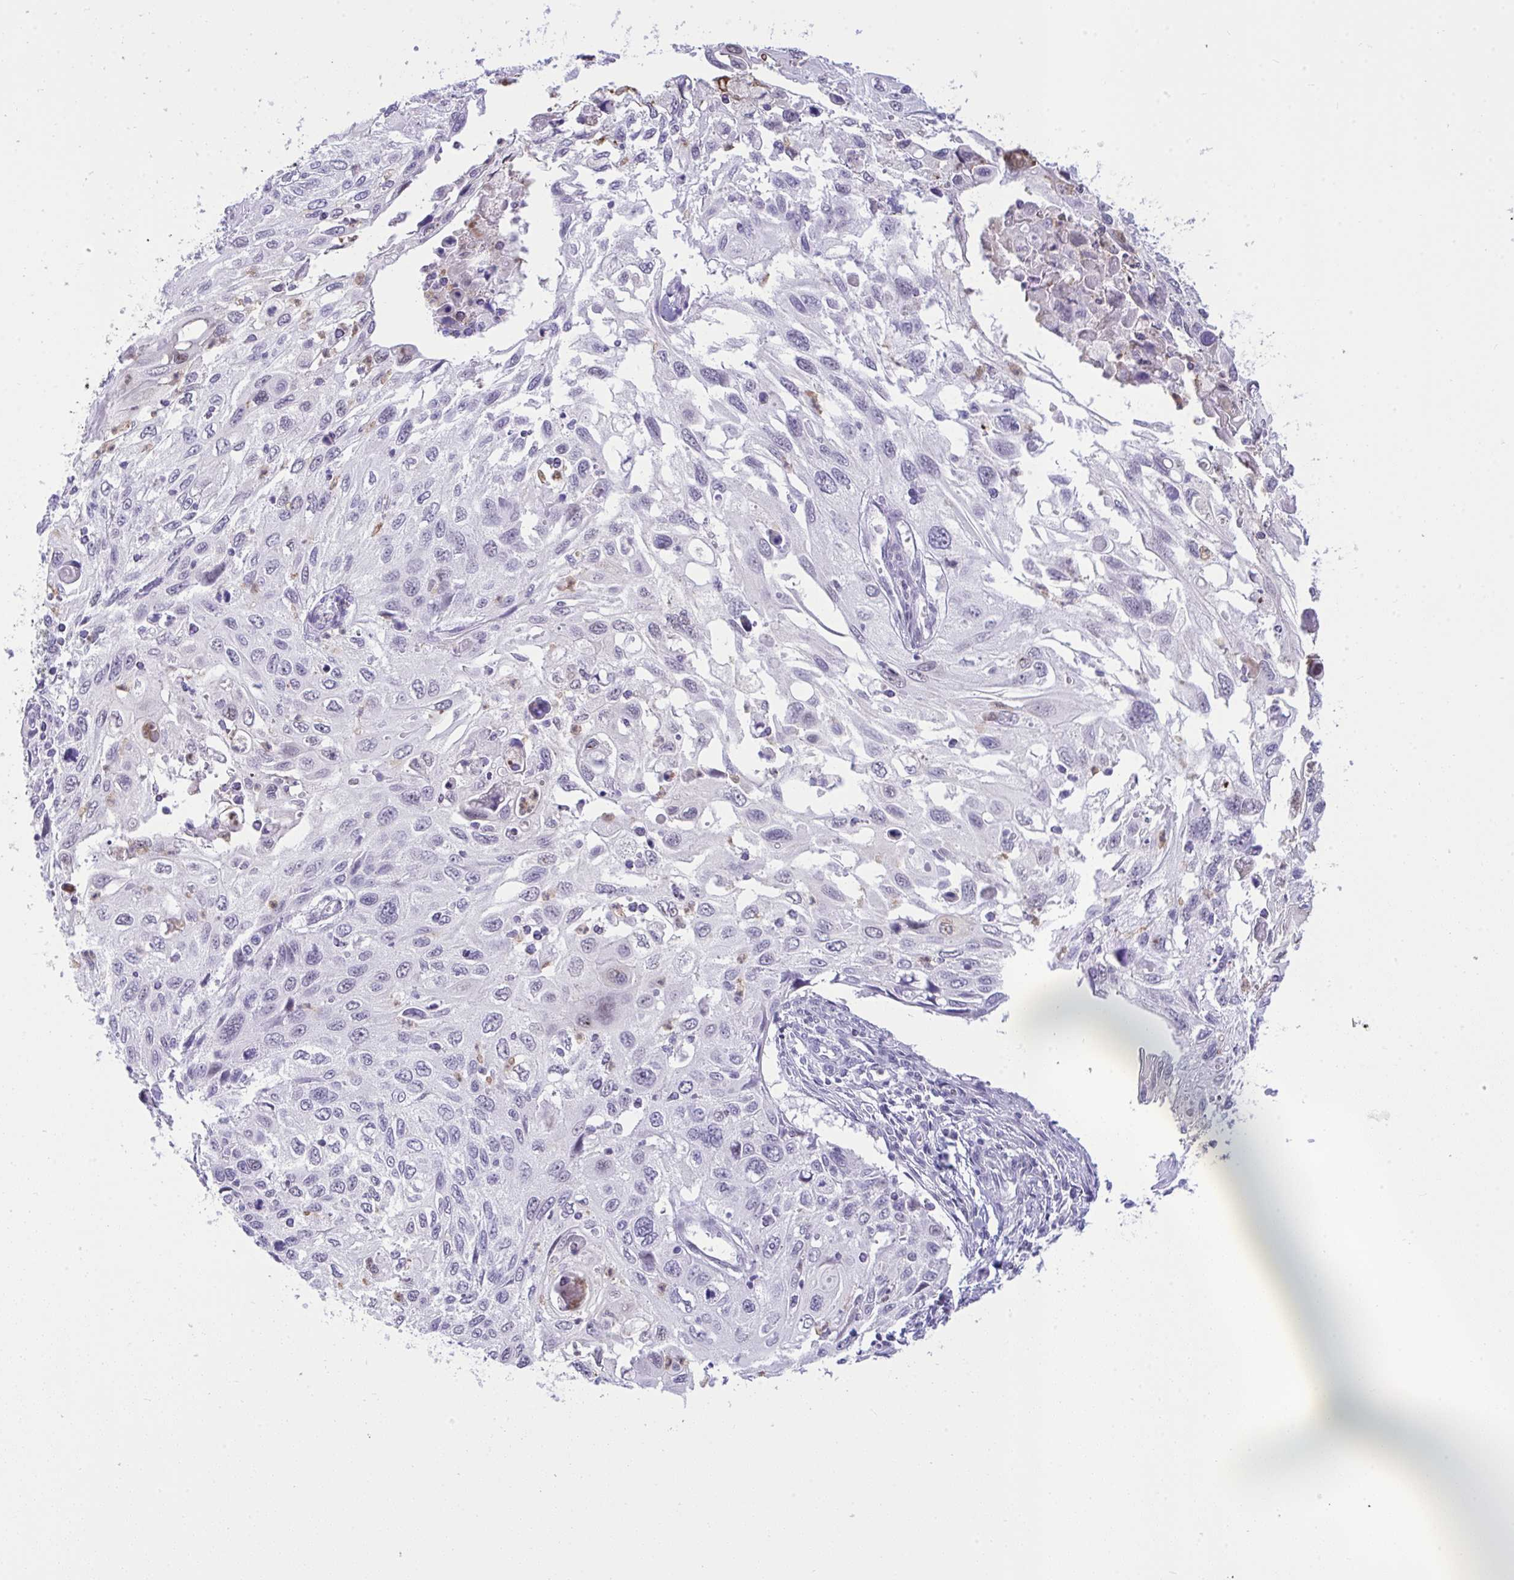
{"staining": {"intensity": "negative", "quantity": "none", "location": "none"}, "tissue": "cervical cancer", "cell_type": "Tumor cells", "image_type": "cancer", "snomed": [{"axis": "morphology", "description": "Squamous cell carcinoma, NOS"}, {"axis": "topography", "description": "Cervix"}], "caption": "Cervical cancer (squamous cell carcinoma) stained for a protein using immunohistochemistry demonstrates no positivity tumor cells.", "gene": "PLA2G12B", "patient": {"sex": "female", "age": 70}}